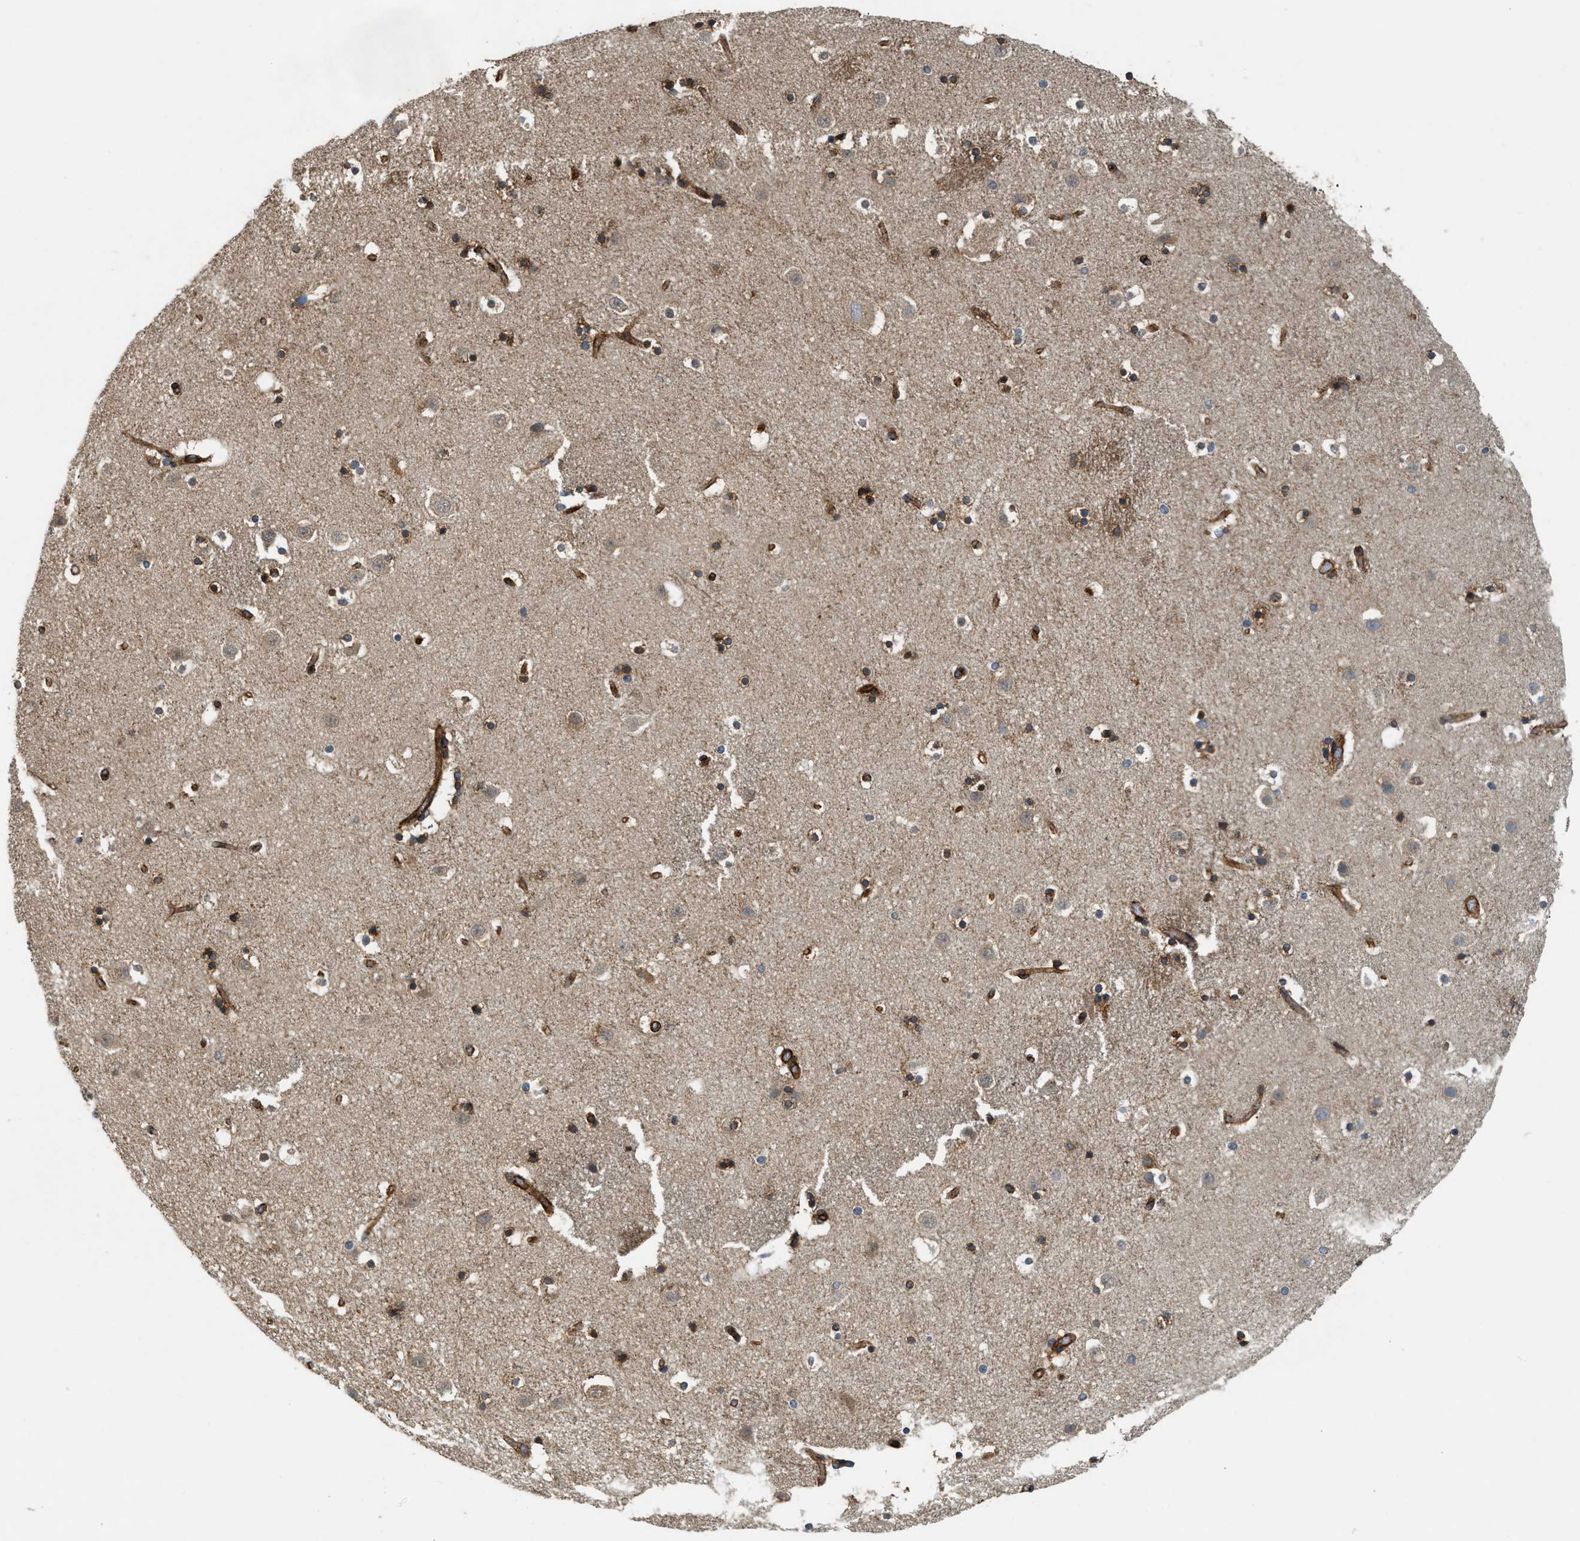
{"staining": {"intensity": "strong", "quantity": "25%-75%", "location": "cytoplasmic/membranous"}, "tissue": "caudate", "cell_type": "Glial cells", "image_type": "normal", "snomed": [{"axis": "morphology", "description": "Normal tissue, NOS"}, {"axis": "topography", "description": "Lateral ventricle wall"}], "caption": "This photomicrograph shows immunohistochemistry (IHC) staining of unremarkable caudate, with high strong cytoplasmic/membranous positivity in approximately 25%-75% of glial cells.", "gene": "HIP1", "patient": {"sex": "male", "age": 45}}